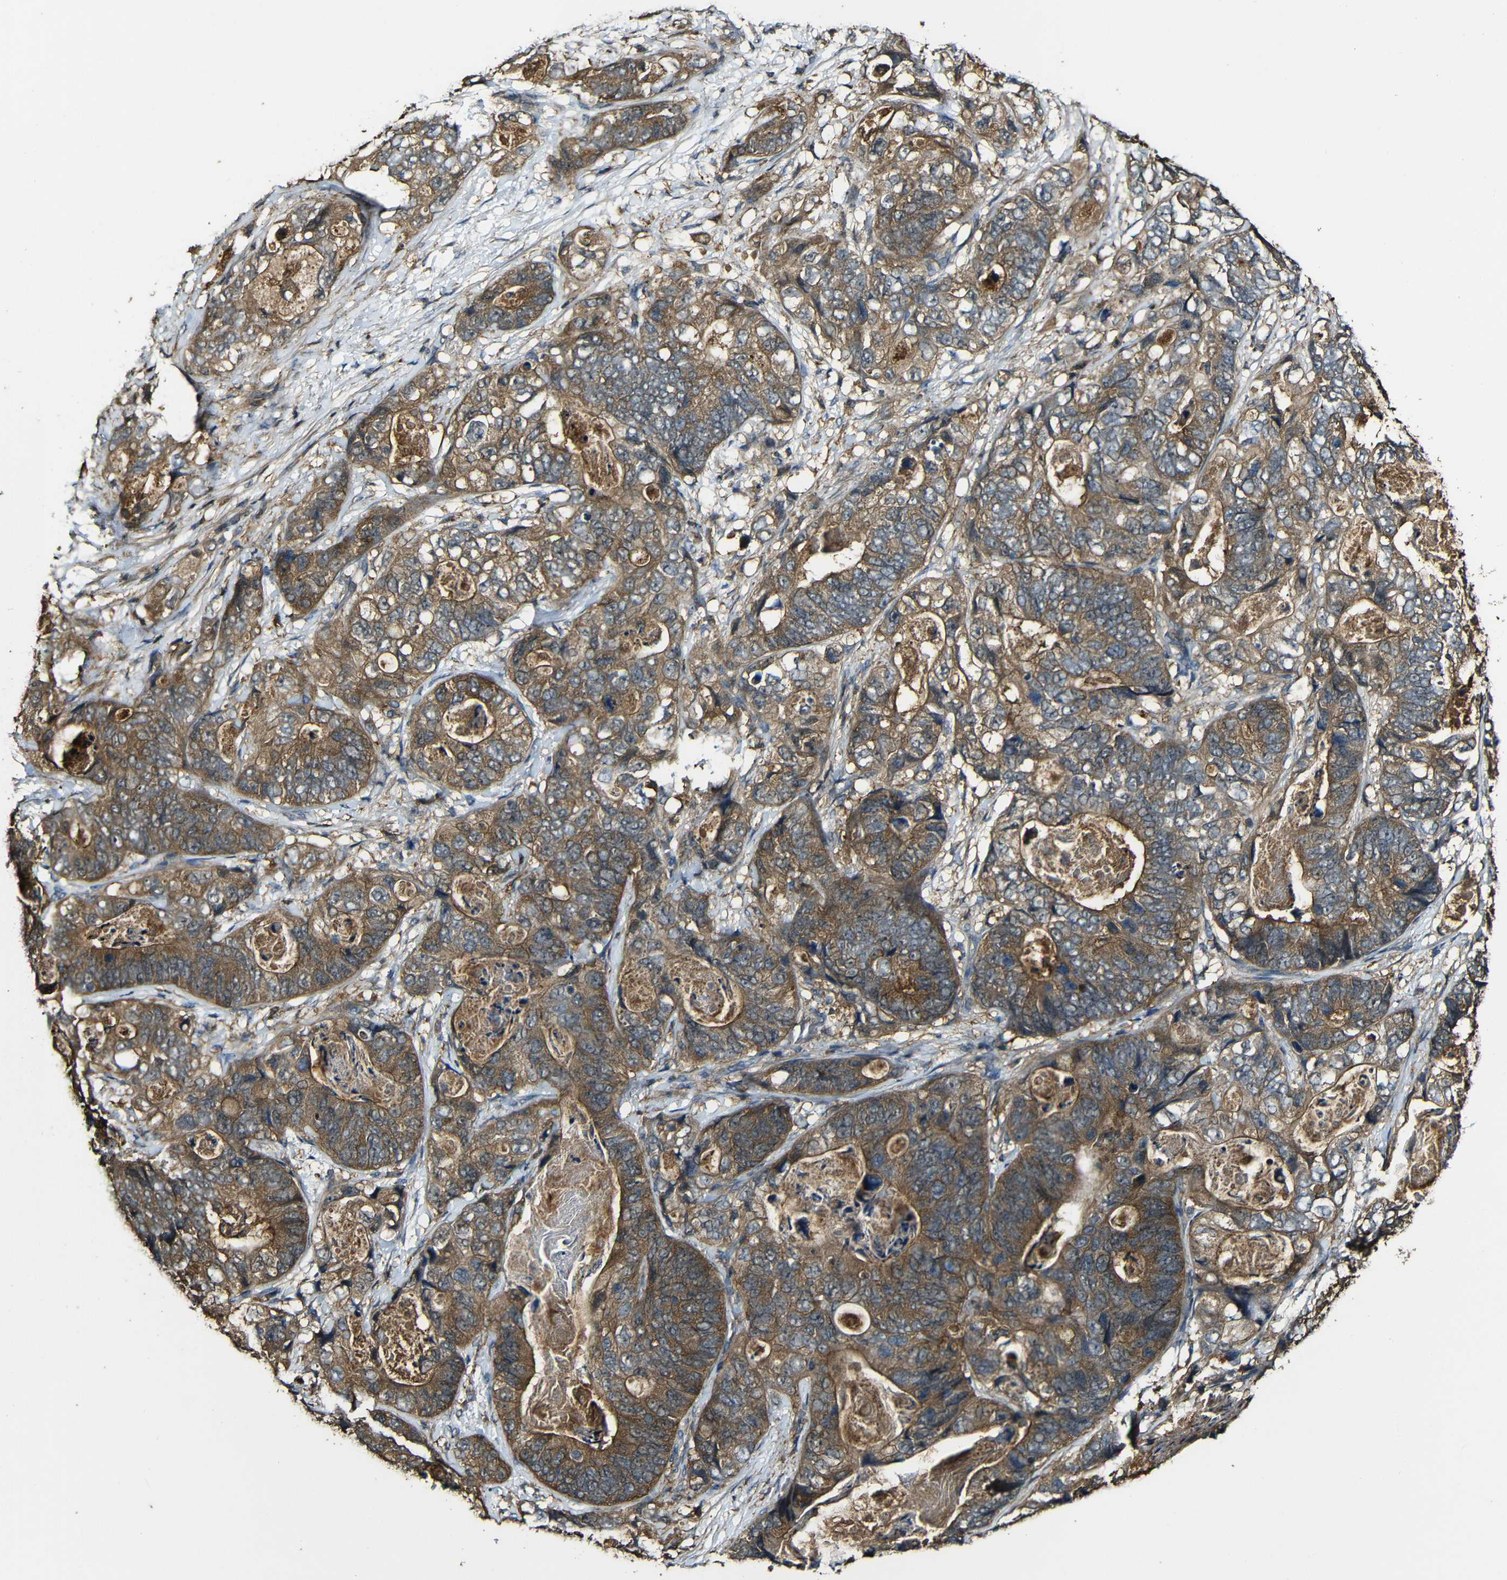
{"staining": {"intensity": "moderate", "quantity": ">75%", "location": "cytoplasmic/membranous"}, "tissue": "stomach cancer", "cell_type": "Tumor cells", "image_type": "cancer", "snomed": [{"axis": "morphology", "description": "Adenocarcinoma, NOS"}, {"axis": "topography", "description": "Stomach"}], "caption": "IHC staining of stomach adenocarcinoma, which demonstrates medium levels of moderate cytoplasmic/membranous staining in about >75% of tumor cells indicating moderate cytoplasmic/membranous protein expression. The staining was performed using DAB (brown) for protein detection and nuclei were counterstained in hematoxylin (blue).", "gene": "CASP8", "patient": {"sex": "female", "age": 89}}